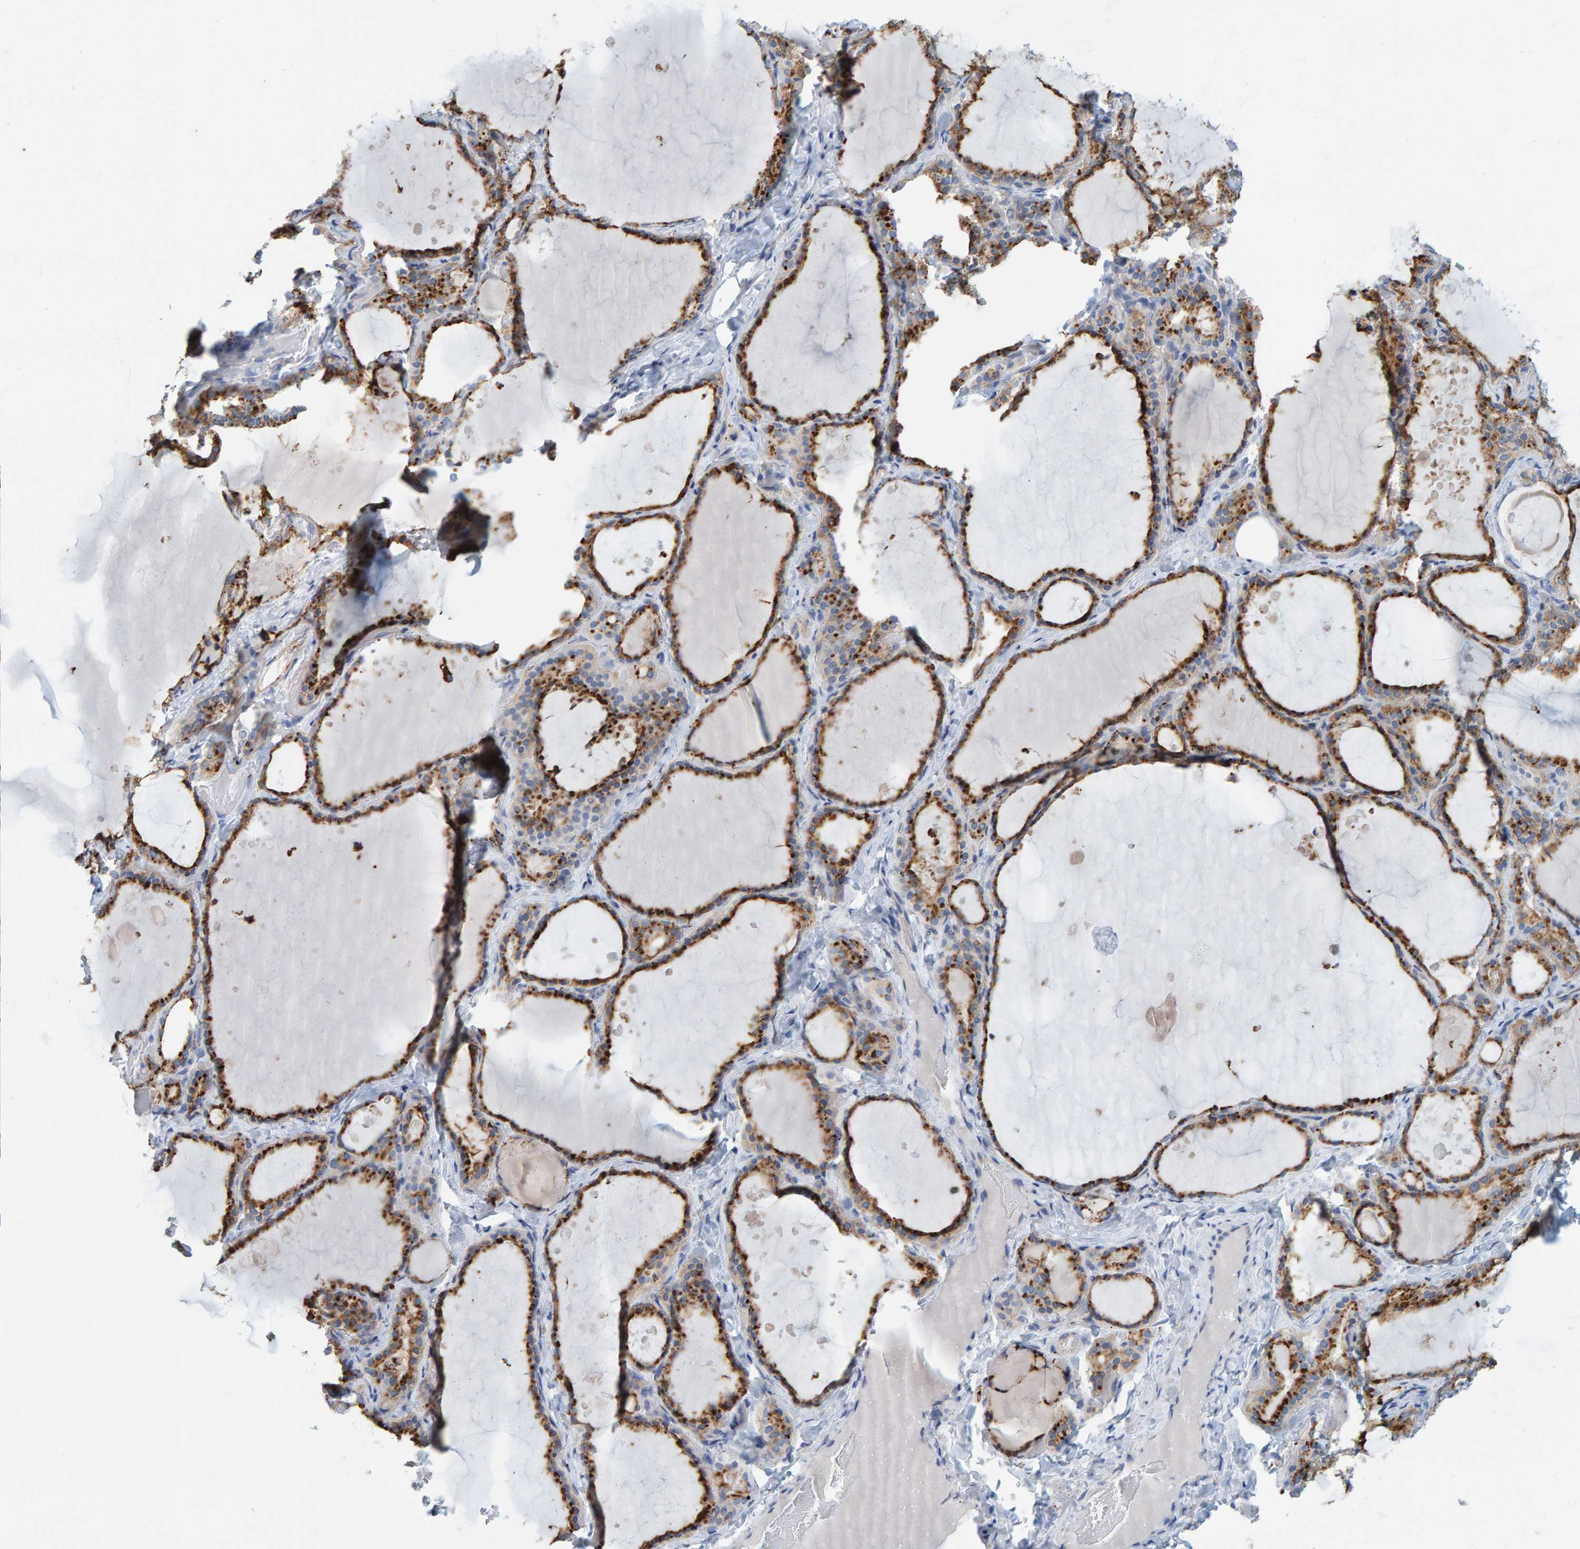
{"staining": {"intensity": "strong", "quantity": ">75%", "location": "cytoplasmic/membranous"}, "tissue": "thyroid gland", "cell_type": "Glandular cells", "image_type": "normal", "snomed": [{"axis": "morphology", "description": "Normal tissue, NOS"}, {"axis": "topography", "description": "Thyroid gland"}], "caption": "A brown stain highlights strong cytoplasmic/membranous staining of a protein in glandular cells of normal thyroid gland. The staining was performed using DAB (3,3'-diaminobenzidine) to visualize the protein expression in brown, while the nuclei were stained in blue with hematoxylin (Magnification: 20x).", "gene": "BIN3", "patient": {"sex": "female", "age": 44}}